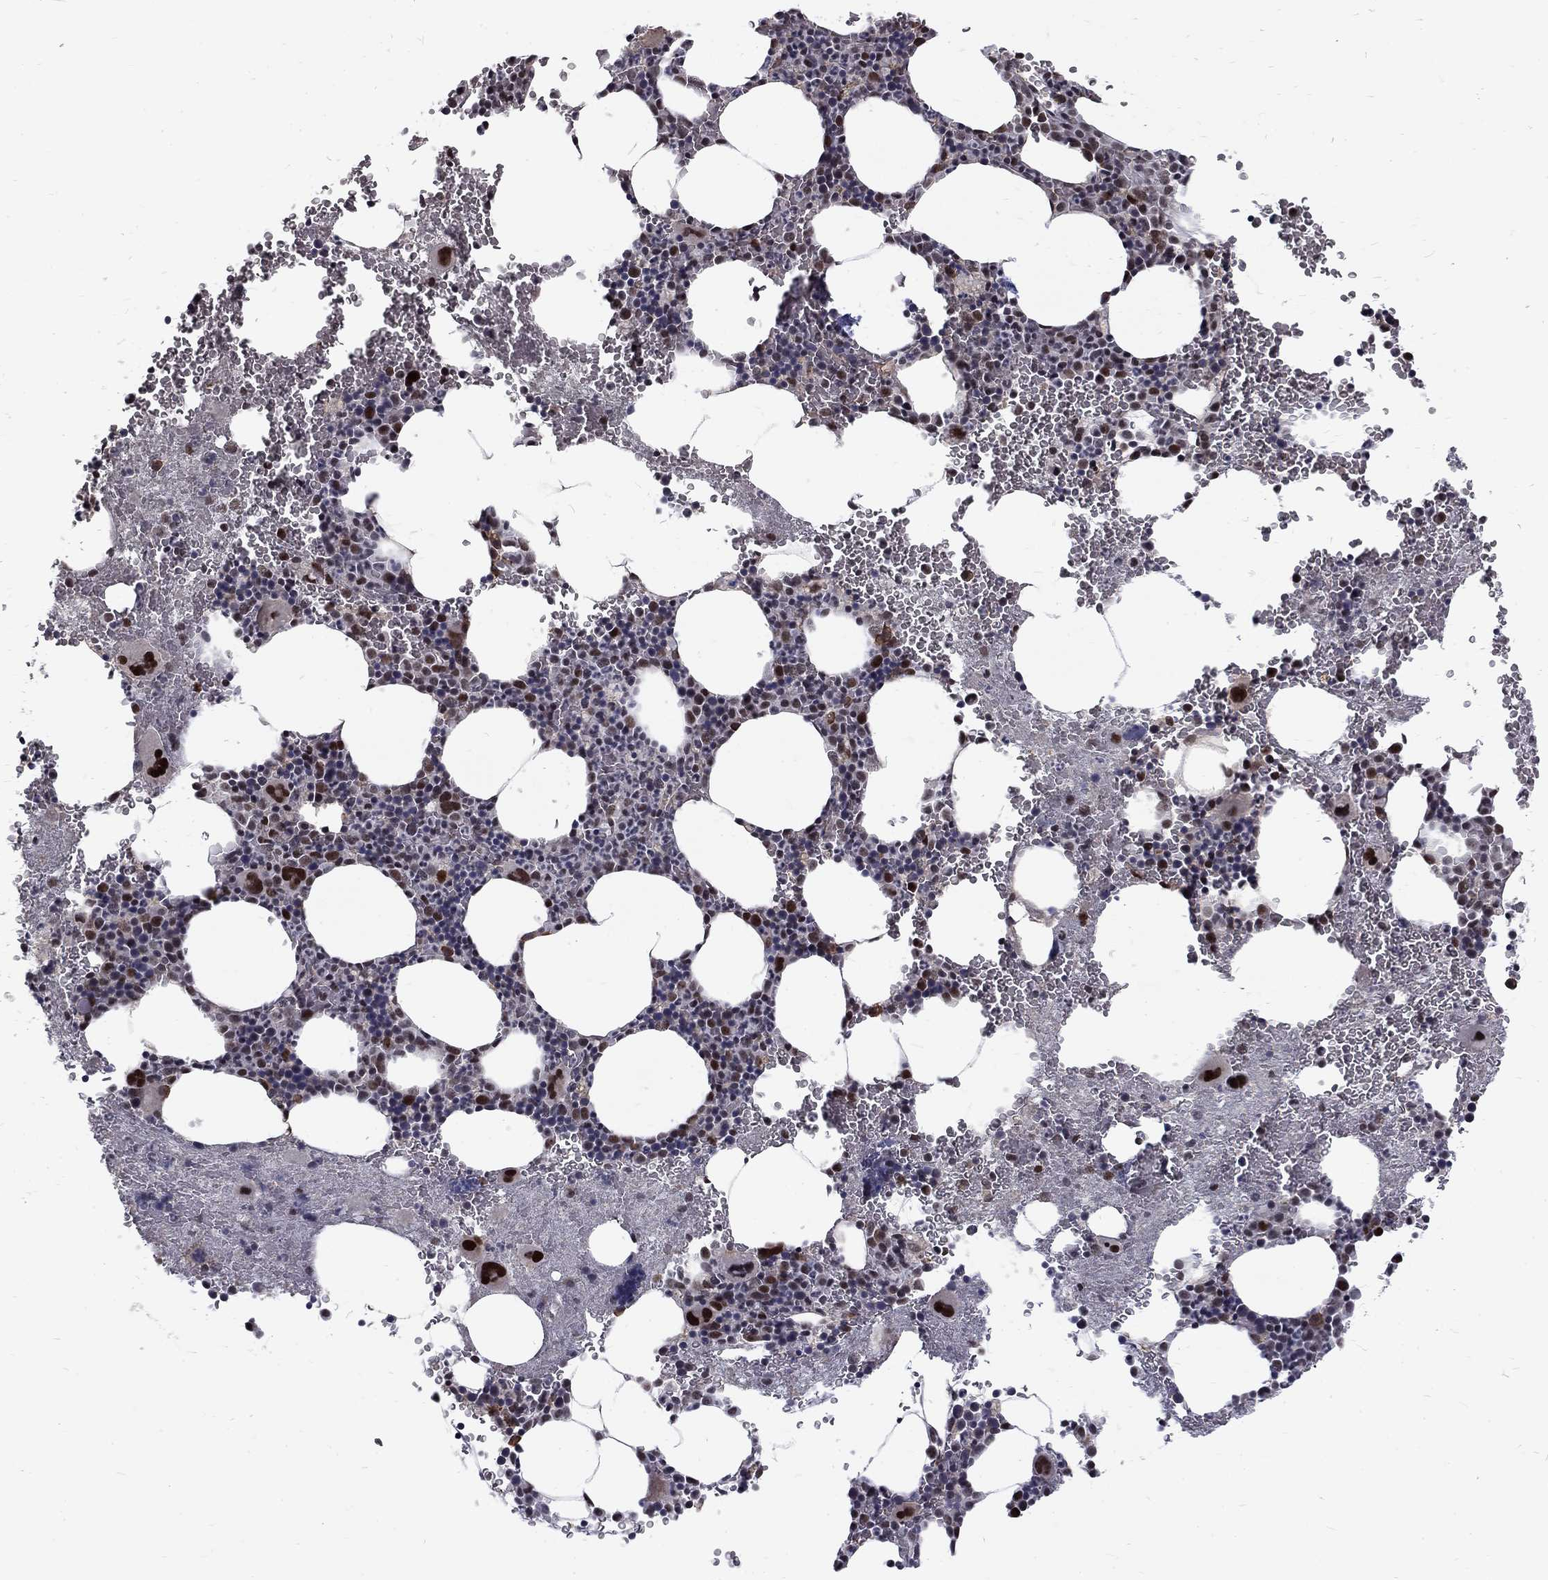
{"staining": {"intensity": "strong", "quantity": "<25%", "location": "nuclear"}, "tissue": "bone marrow", "cell_type": "Hematopoietic cells", "image_type": "normal", "snomed": [{"axis": "morphology", "description": "Normal tissue, NOS"}, {"axis": "topography", "description": "Bone marrow"}], "caption": "Hematopoietic cells display strong nuclear expression in about <25% of cells in benign bone marrow. Immunohistochemistry (ihc) stains the protein of interest in brown and the nuclei are stained blue.", "gene": "TCEAL1", "patient": {"sex": "male", "age": 50}}